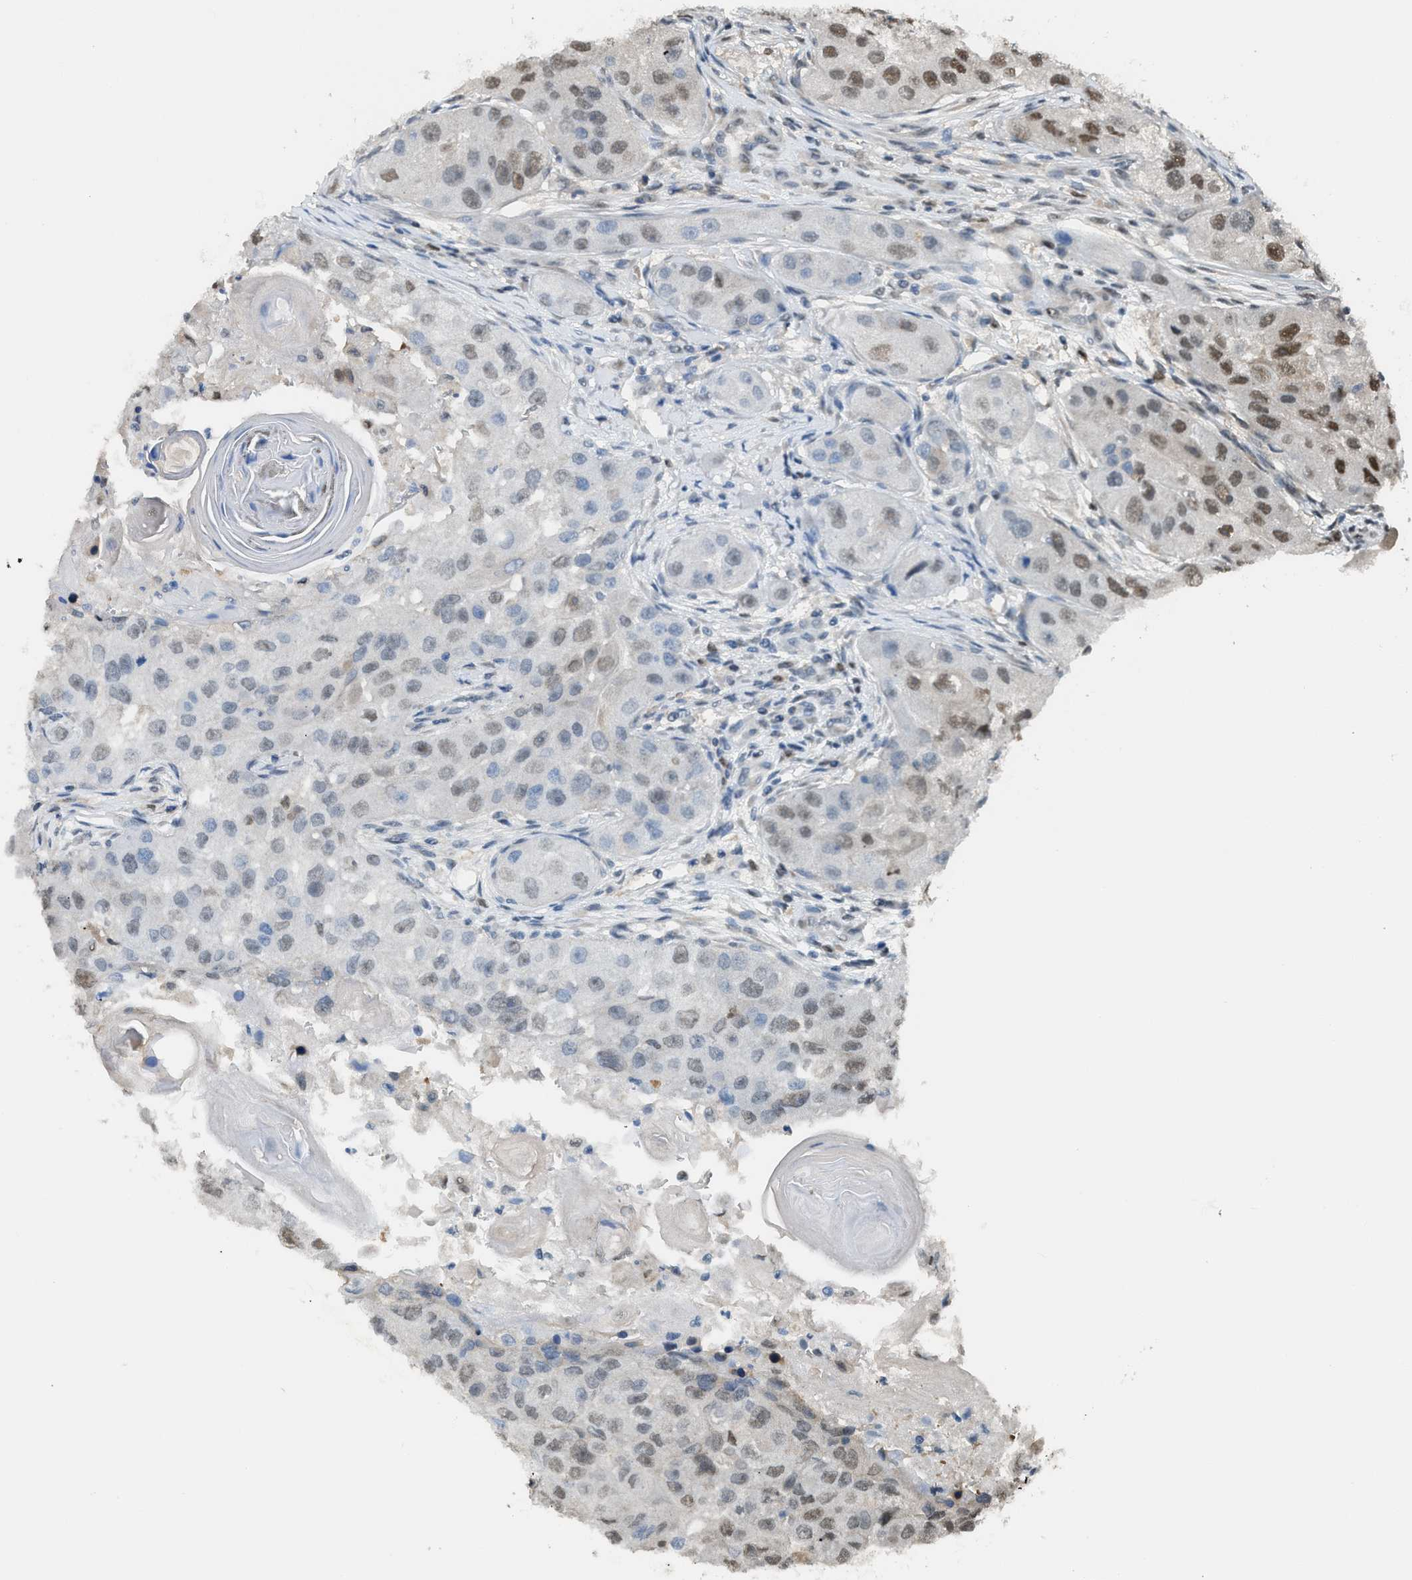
{"staining": {"intensity": "weak", "quantity": "<25%", "location": "nuclear"}, "tissue": "head and neck cancer", "cell_type": "Tumor cells", "image_type": "cancer", "snomed": [{"axis": "morphology", "description": "Normal tissue, NOS"}, {"axis": "morphology", "description": "Squamous cell carcinoma, NOS"}, {"axis": "topography", "description": "Skeletal muscle"}, {"axis": "topography", "description": "Head-Neck"}], "caption": "The immunohistochemistry photomicrograph has no significant expression in tumor cells of head and neck cancer tissue. (IHC, brightfield microscopy, high magnification).", "gene": "ALX1", "patient": {"sex": "male", "age": 51}}